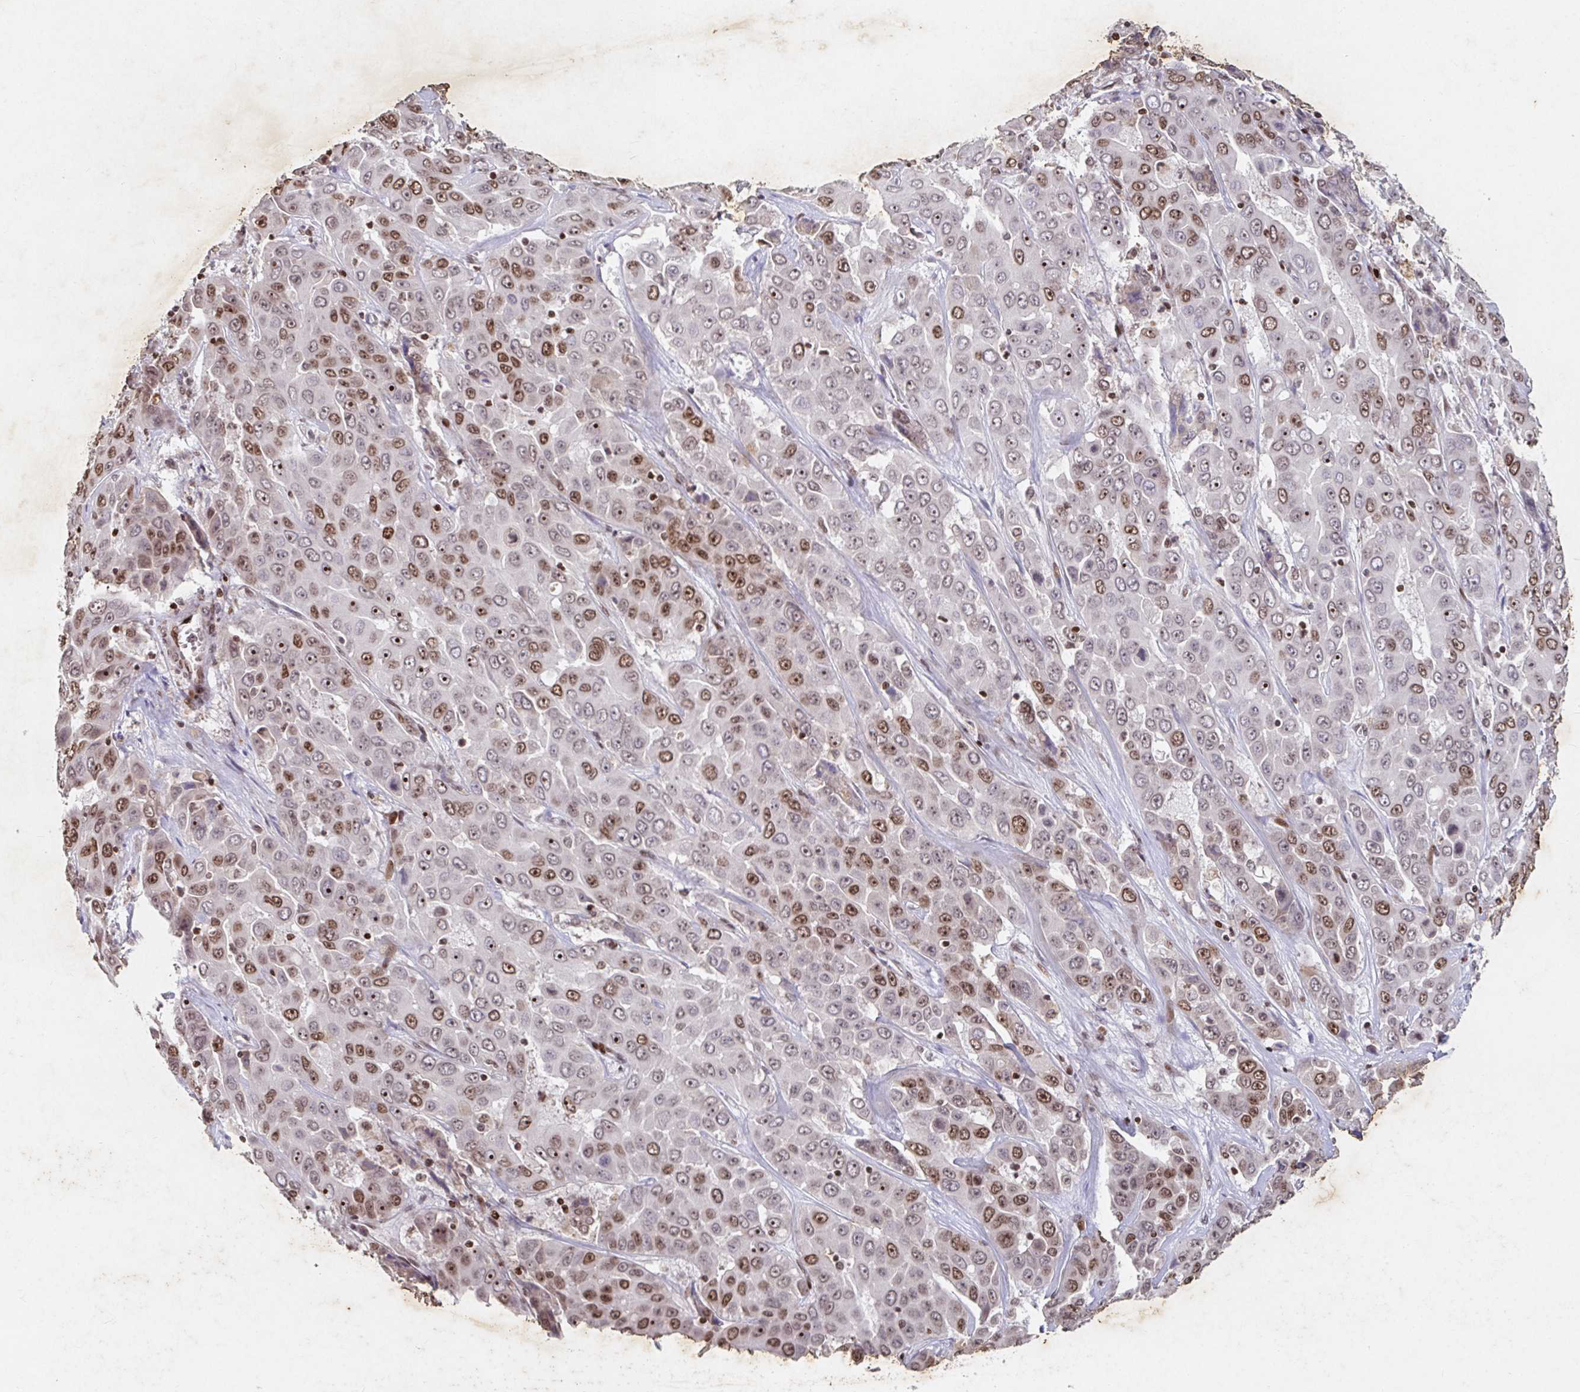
{"staining": {"intensity": "moderate", "quantity": "25%-75%", "location": "nuclear"}, "tissue": "liver cancer", "cell_type": "Tumor cells", "image_type": "cancer", "snomed": [{"axis": "morphology", "description": "Cholangiocarcinoma"}, {"axis": "topography", "description": "Liver"}], "caption": "Moderate nuclear expression is present in about 25%-75% of tumor cells in liver cholangiocarcinoma.", "gene": "C19orf53", "patient": {"sex": "female", "age": 52}}